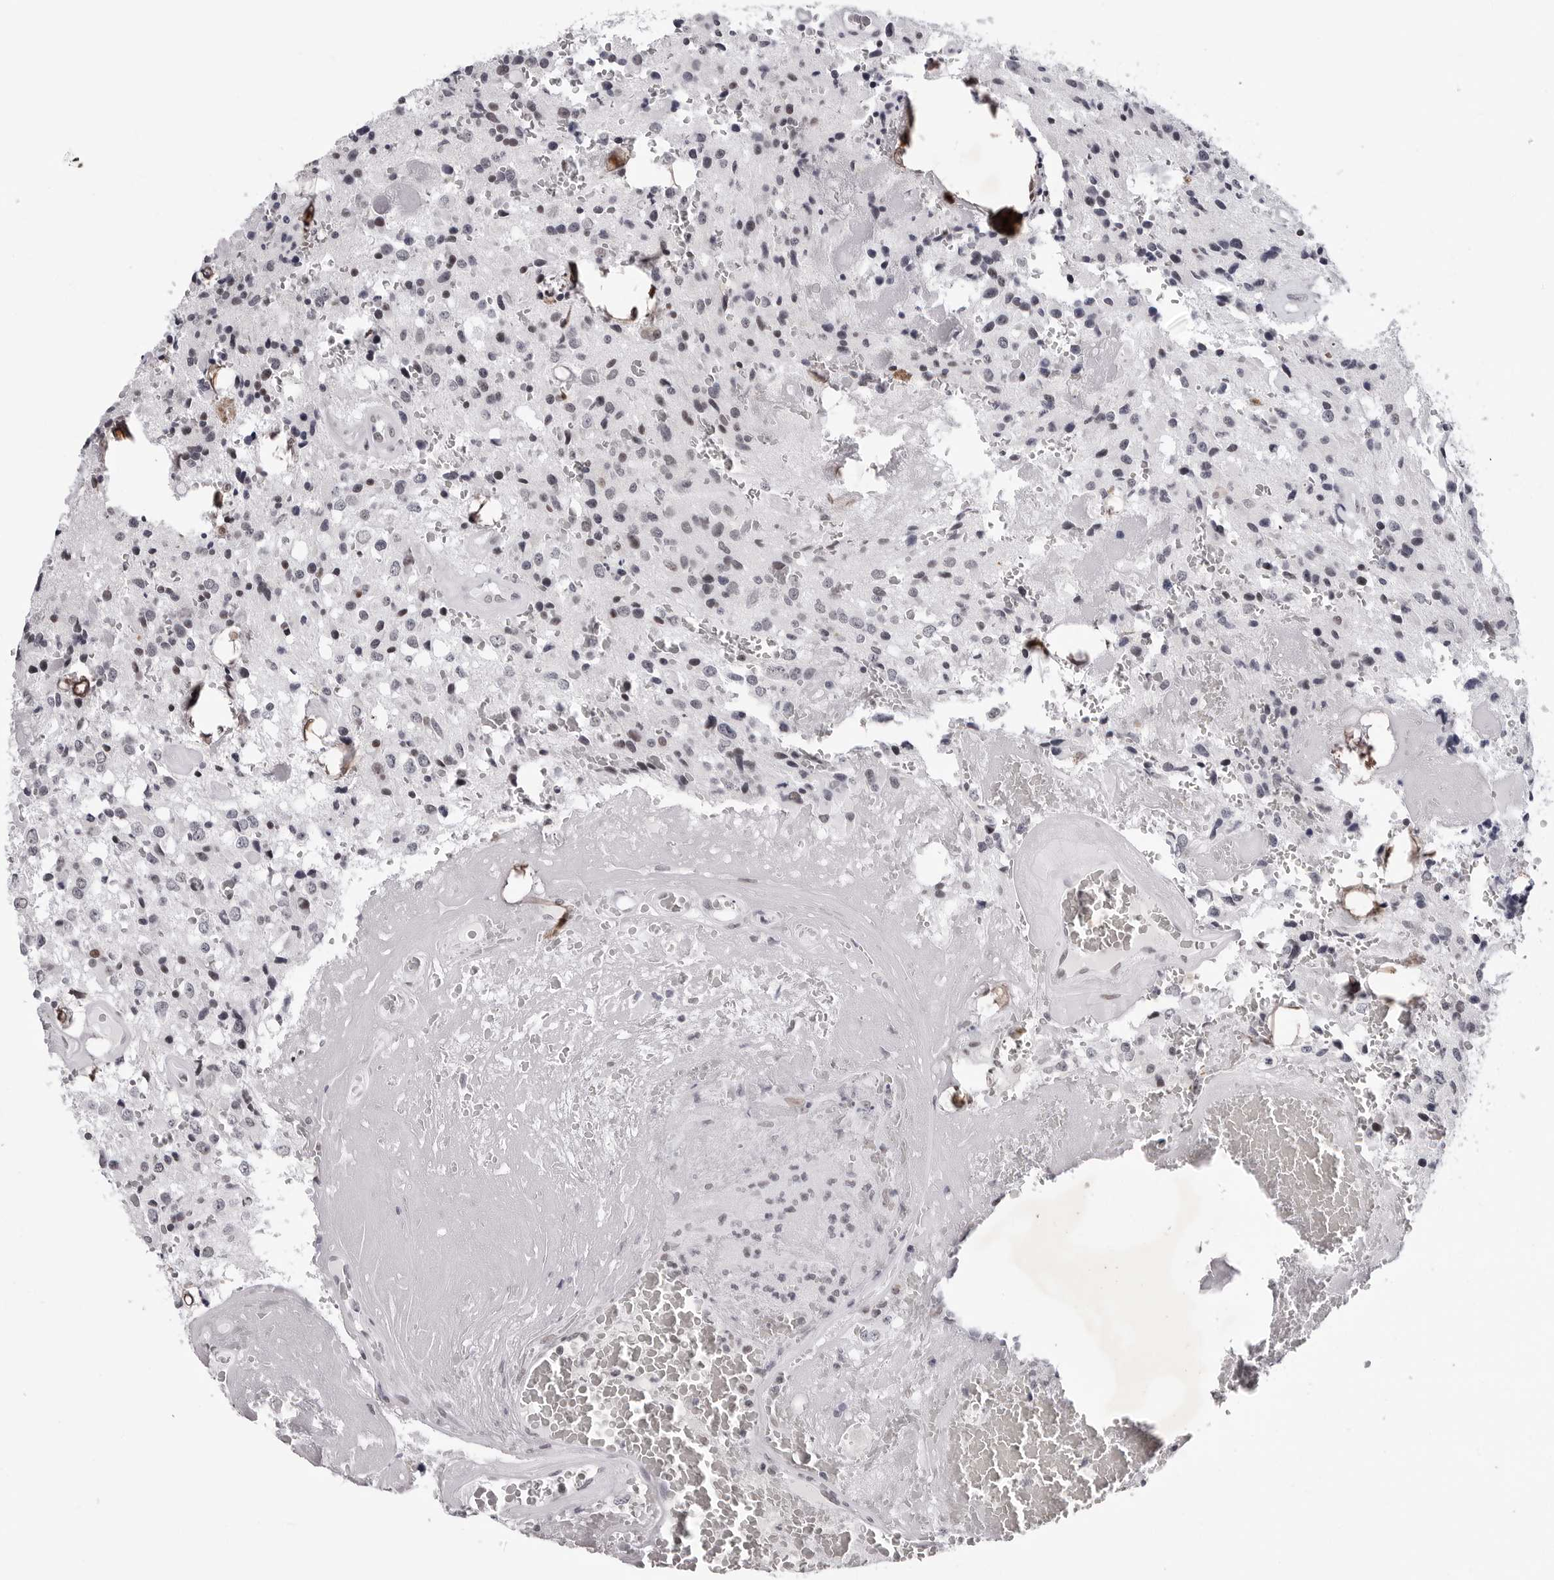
{"staining": {"intensity": "weak", "quantity": "<25%", "location": "nuclear"}, "tissue": "glioma", "cell_type": "Tumor cells", "image_type": "cancer", "snomed": [{"axis": "morphology", "description": "Glioma, malignant, Low grade"}, {"axis": "topography", "description": "Brain"}], "caption": "Immunohistochemistry (IHC) of glioma displays no staining in tumor cells.", "gene": "SF3B4", "patient": {"sex": "male", "age": 58}}